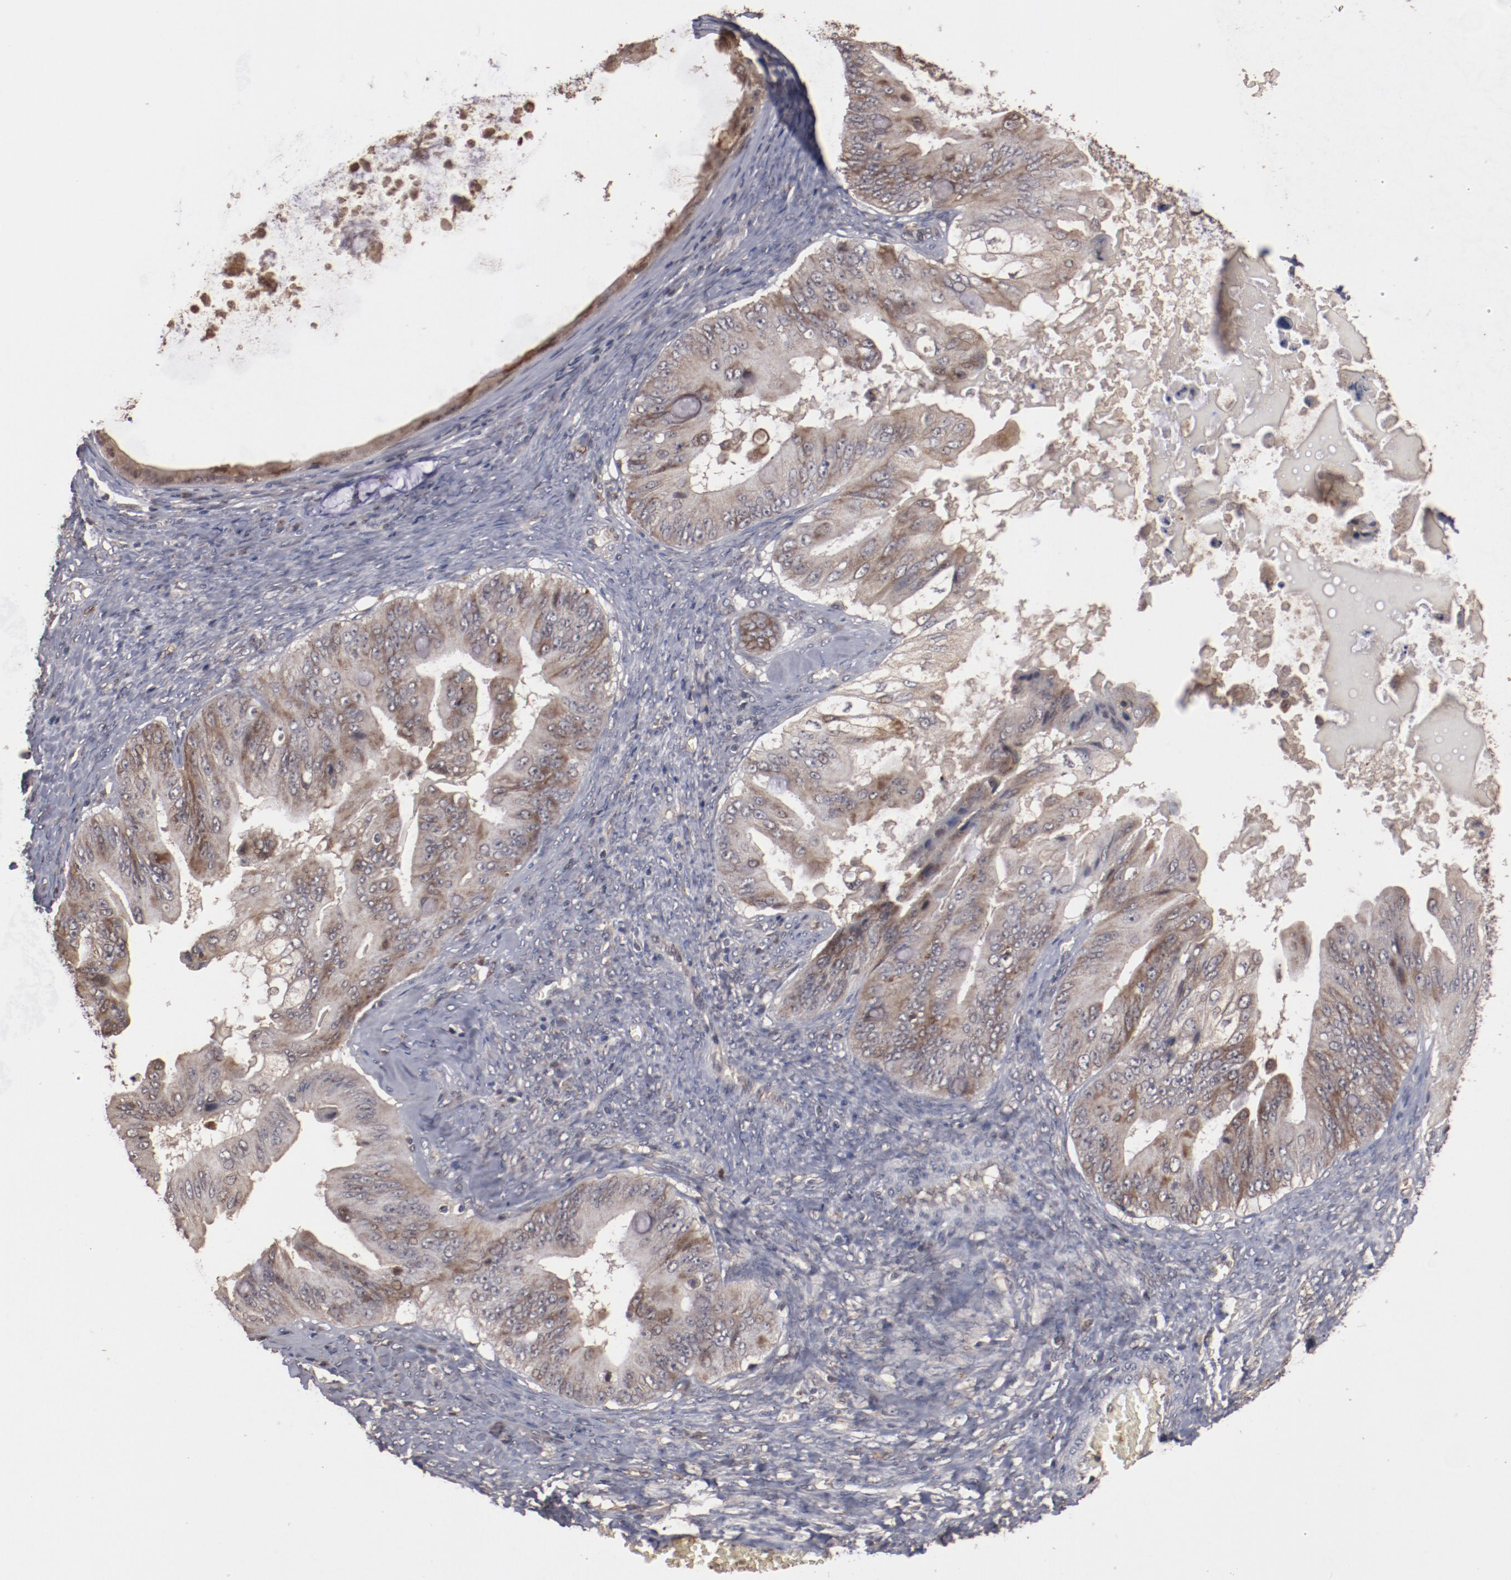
{"staining": {"intensity": "moderate", "quantity": ">75%", "location": "cytoplasmic/membranous"}, "tissue": "ovarian cancer", "cell_type": "Tumor cells", "image_type": "cancer", "snomed": [{"axis": "morphology", "description": "Cystadenocarcinoma, mucinous, NOS"}, {"axis": "topography", "description": "Ovary"}], "caption": "IHC (DAB) staining of ovarian cancer reveals moderate cytoplasmic/membranous protein expression in approximately >75% of tumor cells.", "gene": "TENM1", "patient": {"sex": "female", "age": 37}}